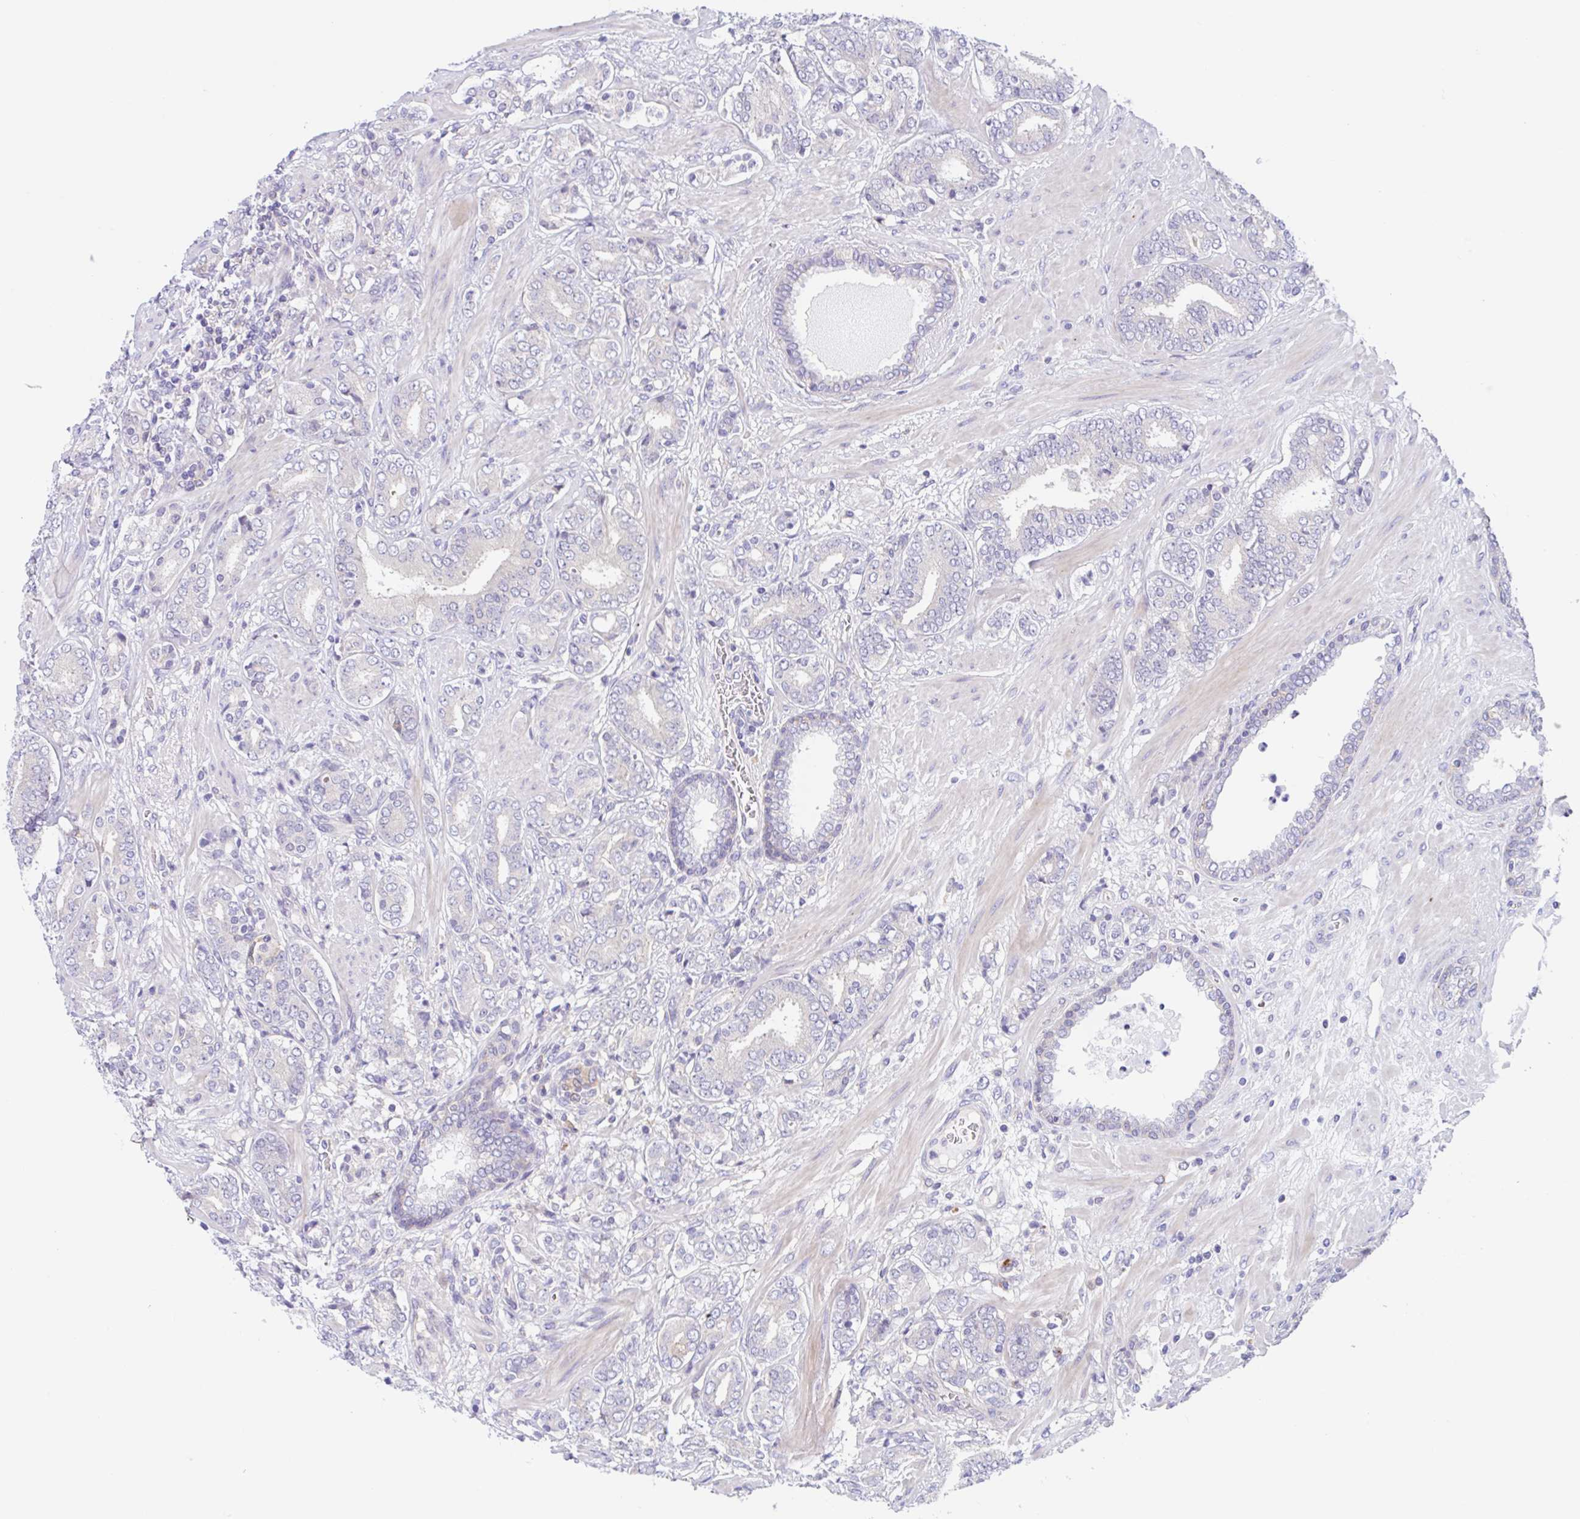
{"staining": {"intensity": "negative", "quantity": "none", "location": "none"}, "tissue": "prostate cancer", "cell_type": "Tumor cells", "image_type": "cancer", "snomed": [{"axis": "morphology", "description": "Adenocarcinoma, High grade"}, {"axis": "topography", "description": "Prostate"}], "caption": "Tumor cells show no significant staining in prostate cancer.", "gene": "TMEM86A", "patient": {"sex": "male", "age": 62}}